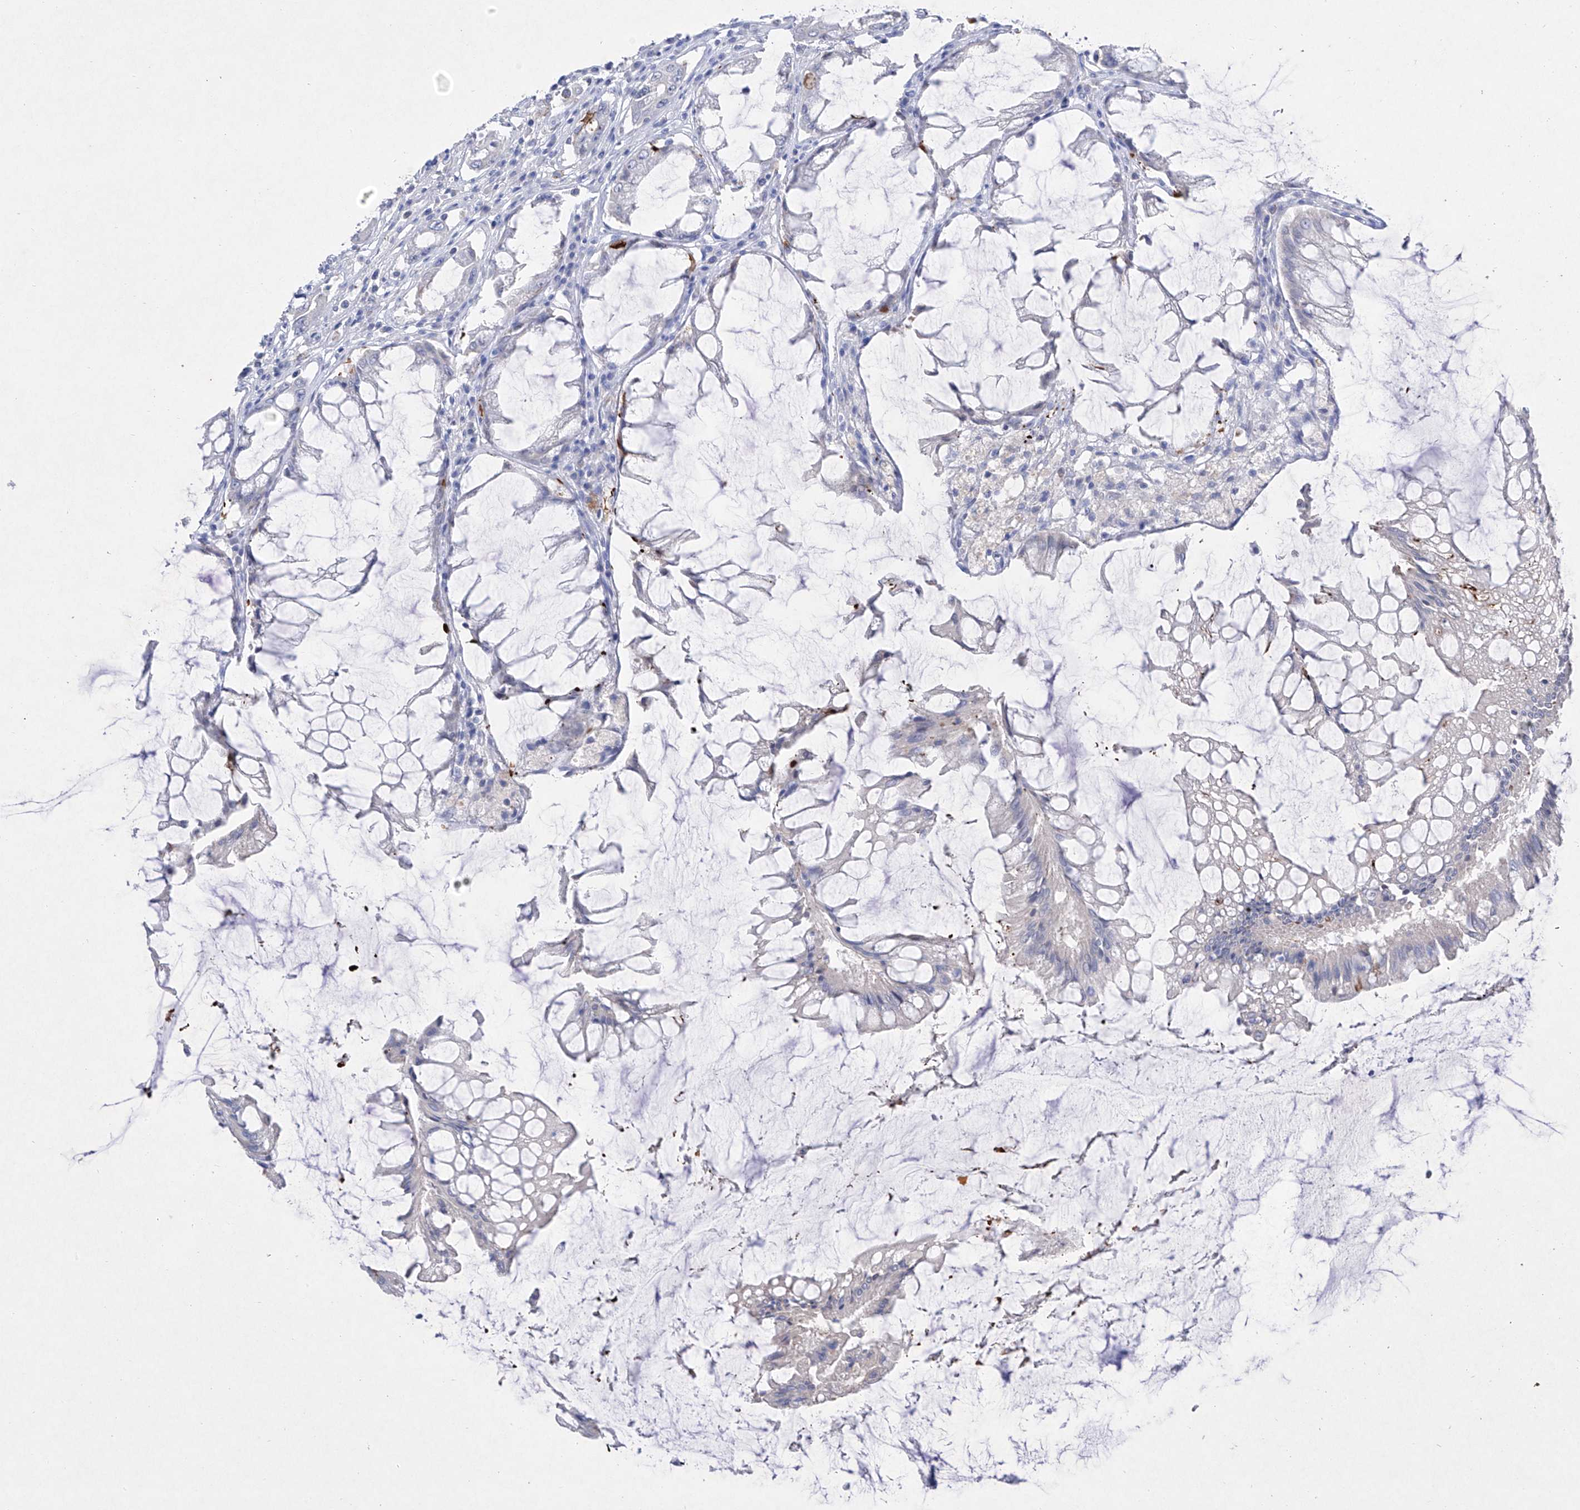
{"staining": {"intensity": "negative", "quantity": "none", "location": "none"}, "tissue": "colorectal cancer", "cell_type": "Tumor cells", "image_type": "cancer", "snomed": [{"axis": "morphology", "description": "Adenocarcinoma, NOS"}, {"axis": "topography", "description": "Rectum"}], "caption": "Colorectal cancer (adenocarcinoma) was stained to show a protein in brown. There is no significant staining in tumor cells. (DAB immunohistochemistry, high magnification).", "gene": "TM7SF2", "patient": {"sex": "female", "age": 65}}